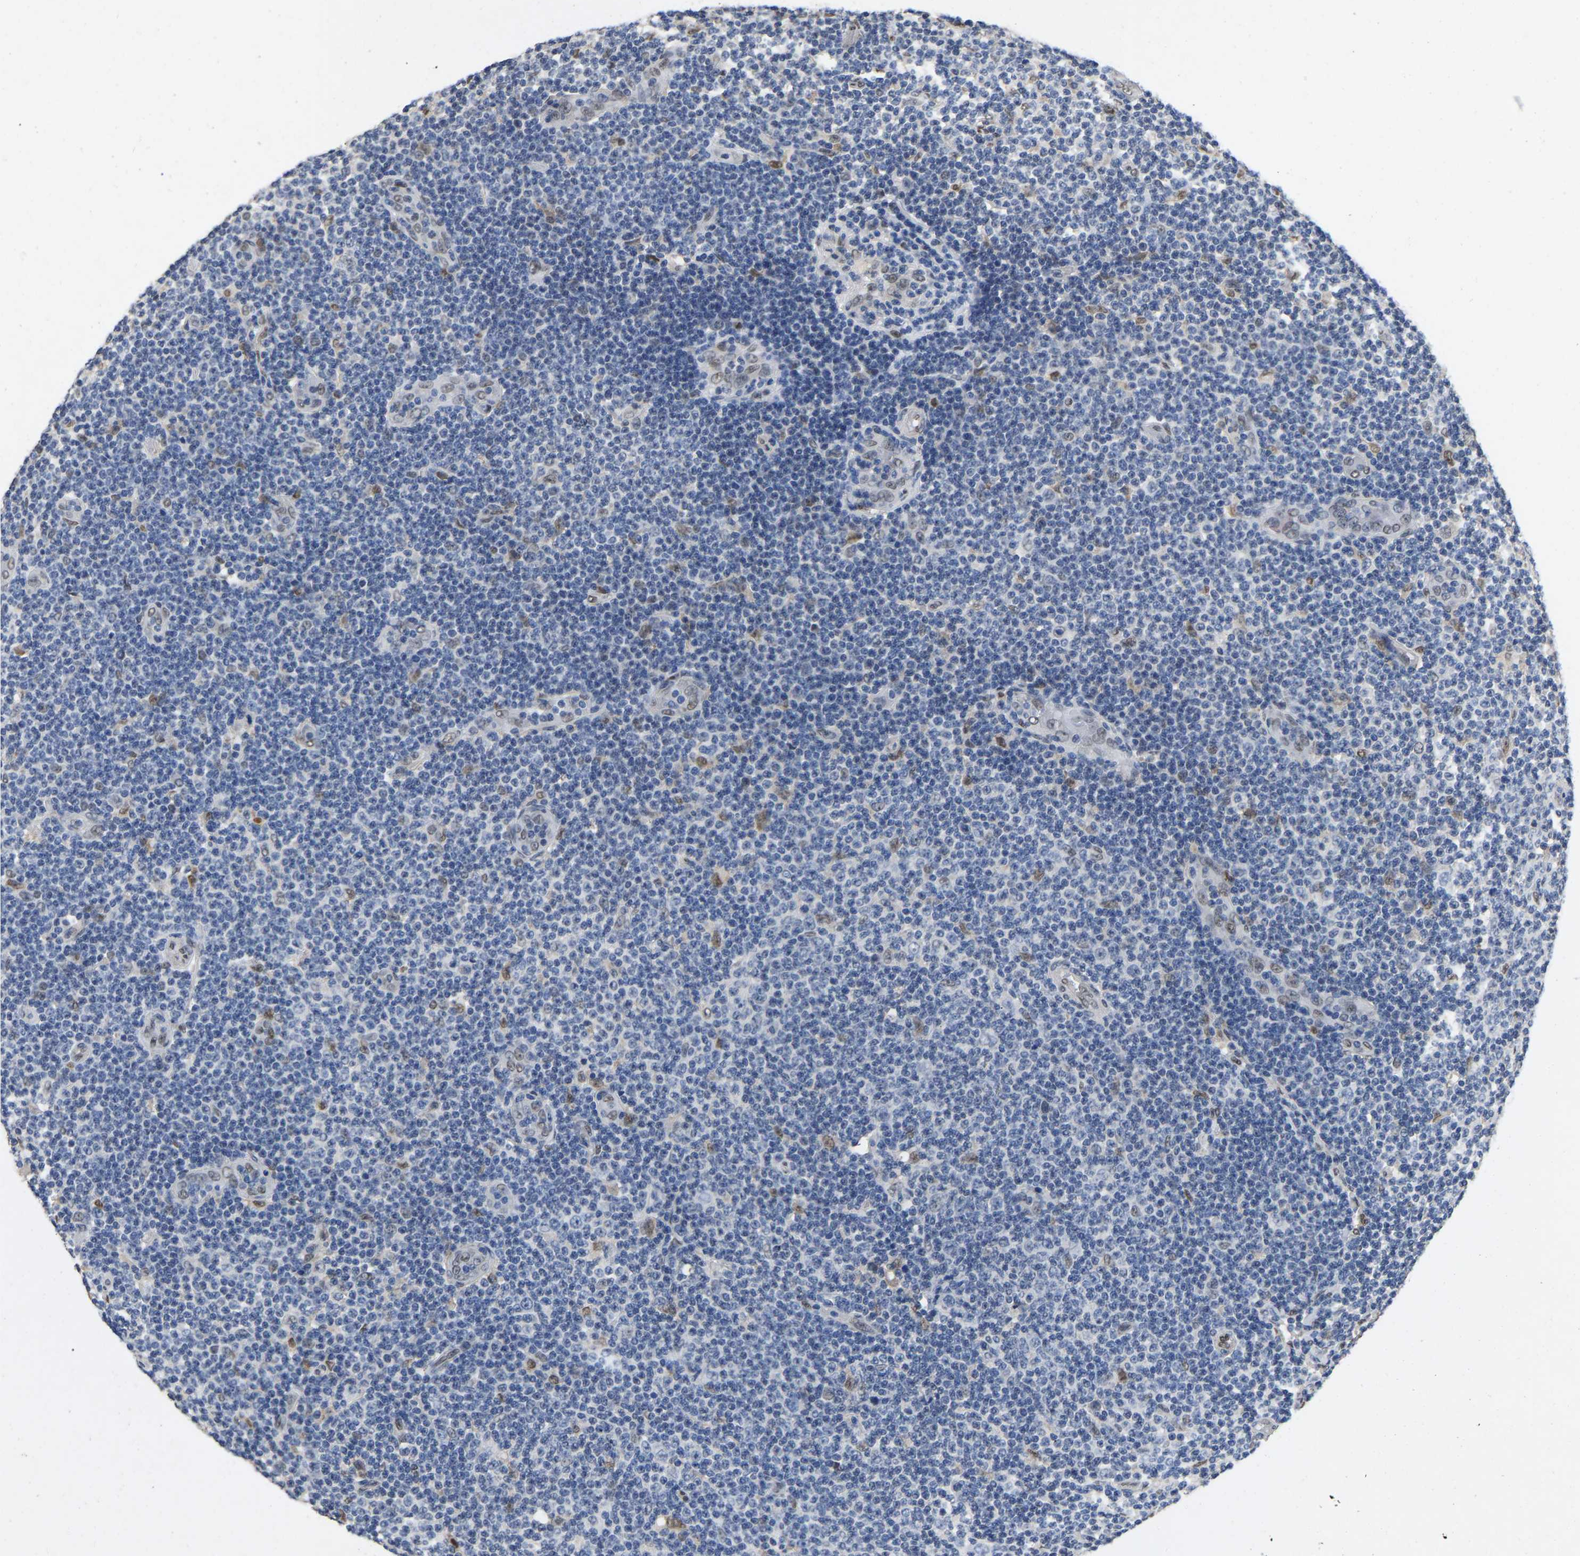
{"staining": {"intensity": "moderate", "quantity": "<25%", "location": "nuclear"}, "tissue": "lymphoma", "cell_type": "Tumor cells", "image_type": "cancer", "snomed": [{"axis": "morphology", "description": "Malignant lymphoma, non-Hodgkin's type, Low grade"}, {"axis": "topography", "description": "Lymph node"}], "caption": "Lymphoma stained with DAB (3,3'-diaminobenzidine) immunohistochemistry (IHC) exhibits low levels of moderate nuclear staining in approximately <25% of tumor cells.", "gene": "QKI", "patient": {"sex": "male", "age": 83}}